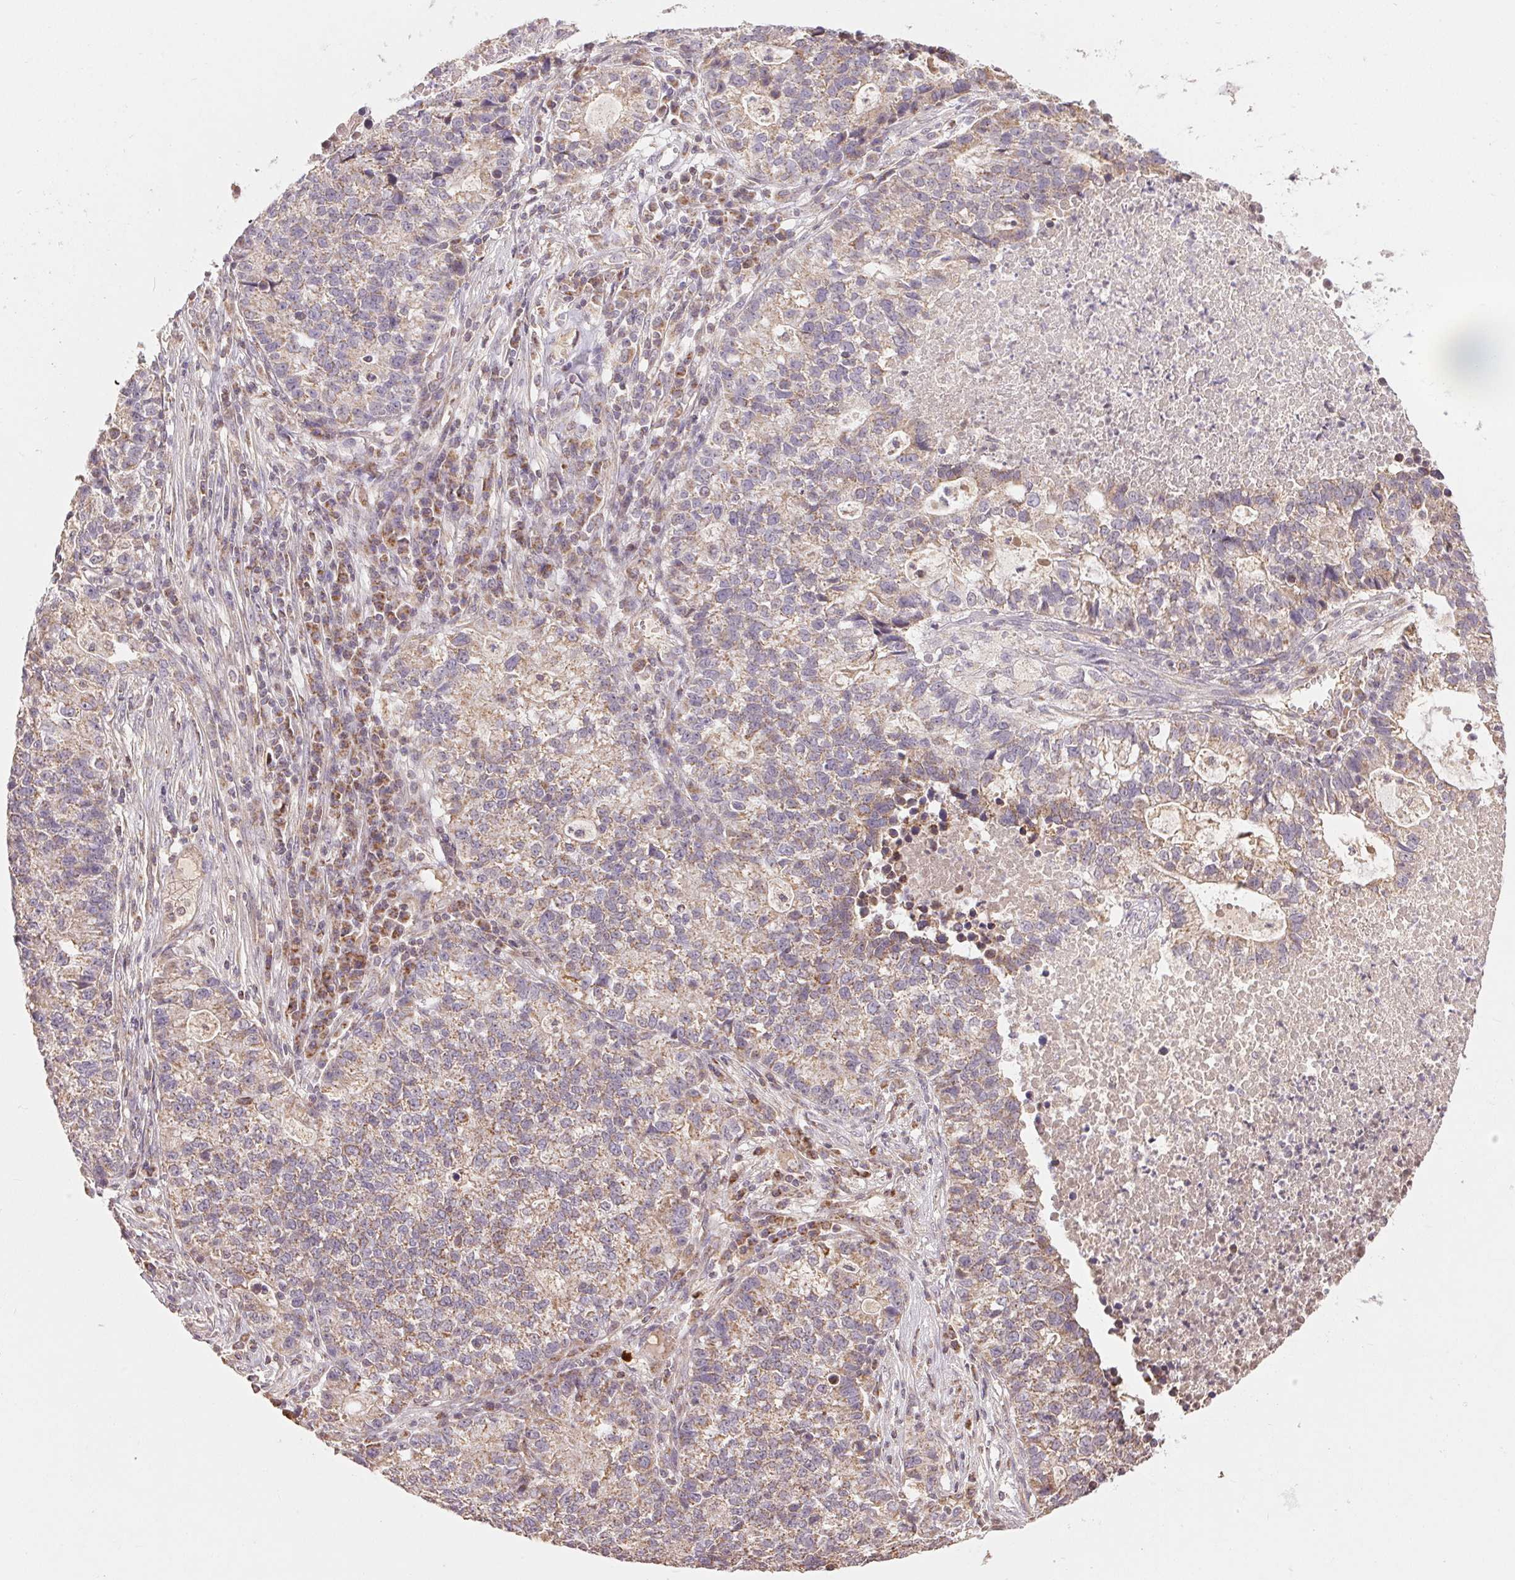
{"staining": {"intensity": "weak", "quantity": ">75%", "location": "cytoplasmic/membranous"}, "tissue": "lung cancer", "cell_type": "Tumor cells", "image_type": "cancer", "snomed": [{"axis": "morphology", "description": "Adenocarcinoma, NOS"}, {"axis": "topography", "description": "Lung"}], "caption": "Brown immunohistochemical staining in lung cancer exhibits weak cytoplasmic/membranous expression in about >75% of tumor cells. The staining was performed using DAB (3,3'-diaminobenzidine), with brown indicating positive protein expression. Nuclei are stained blue with hematoxylin.", "gene": "CLASP1", "patient": {"sex": "male", "age": 57}}